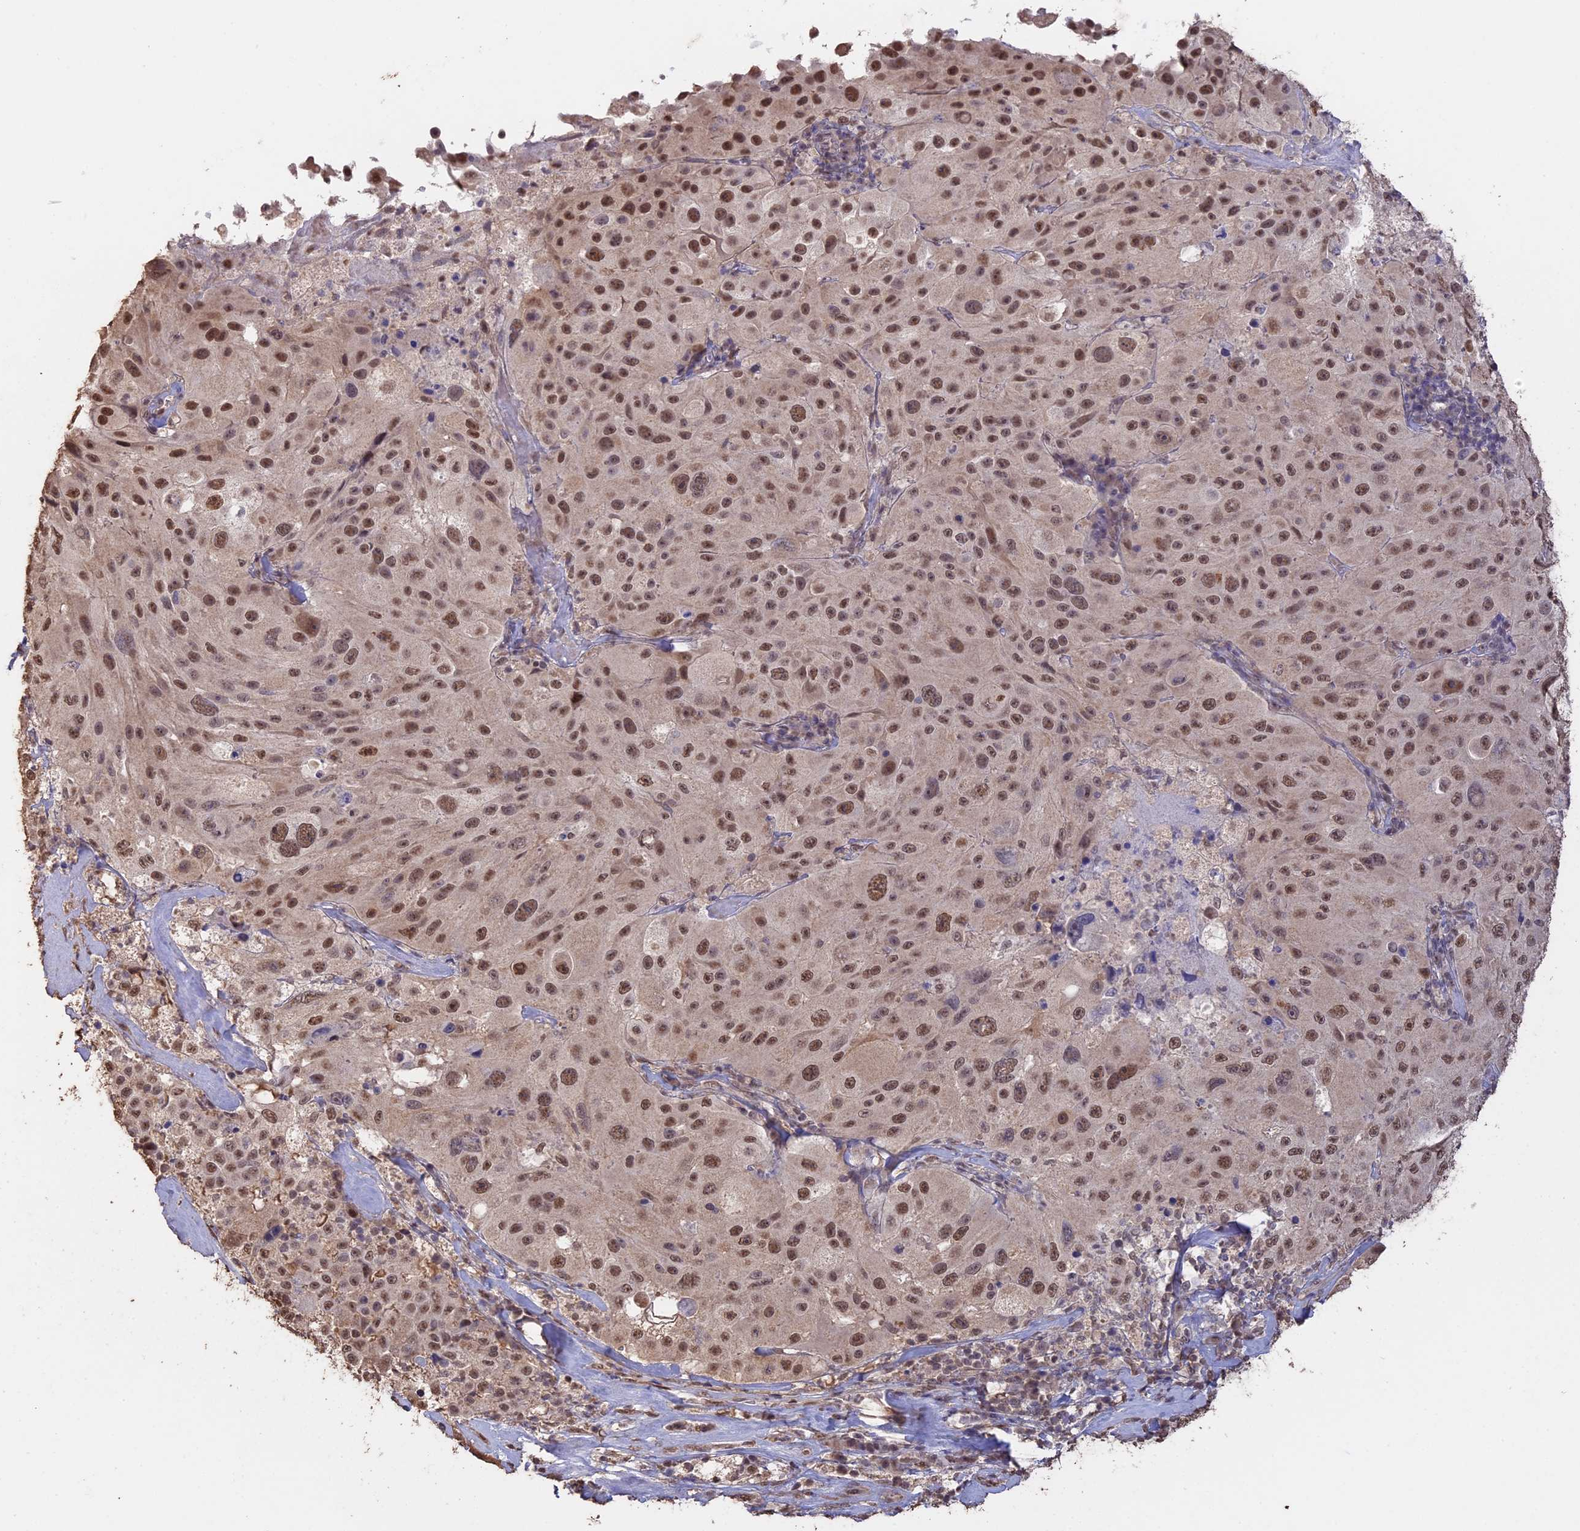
{"staining": {"intensity": "moderate", "quantity": ">75%", "location": "nuclear"}, "tissue": "melanoma", "cell_type": "Tumor cells", "image_type": "cancer", "snomed": [{"axis": "morphology", "description": "Malignant melanoma, Metastatic site"}, {"axis": "topography", "description": "Lymph node"}], "caption": "Melanoma stained with DAB (3,3'-diaminobenzidine) immunohistochemistry displays medium levels of moderate nuclear staining in approximately >75% of tumor cells.", "gene": "PSMC6", "patient": {"sex": "male", "age": 62}}